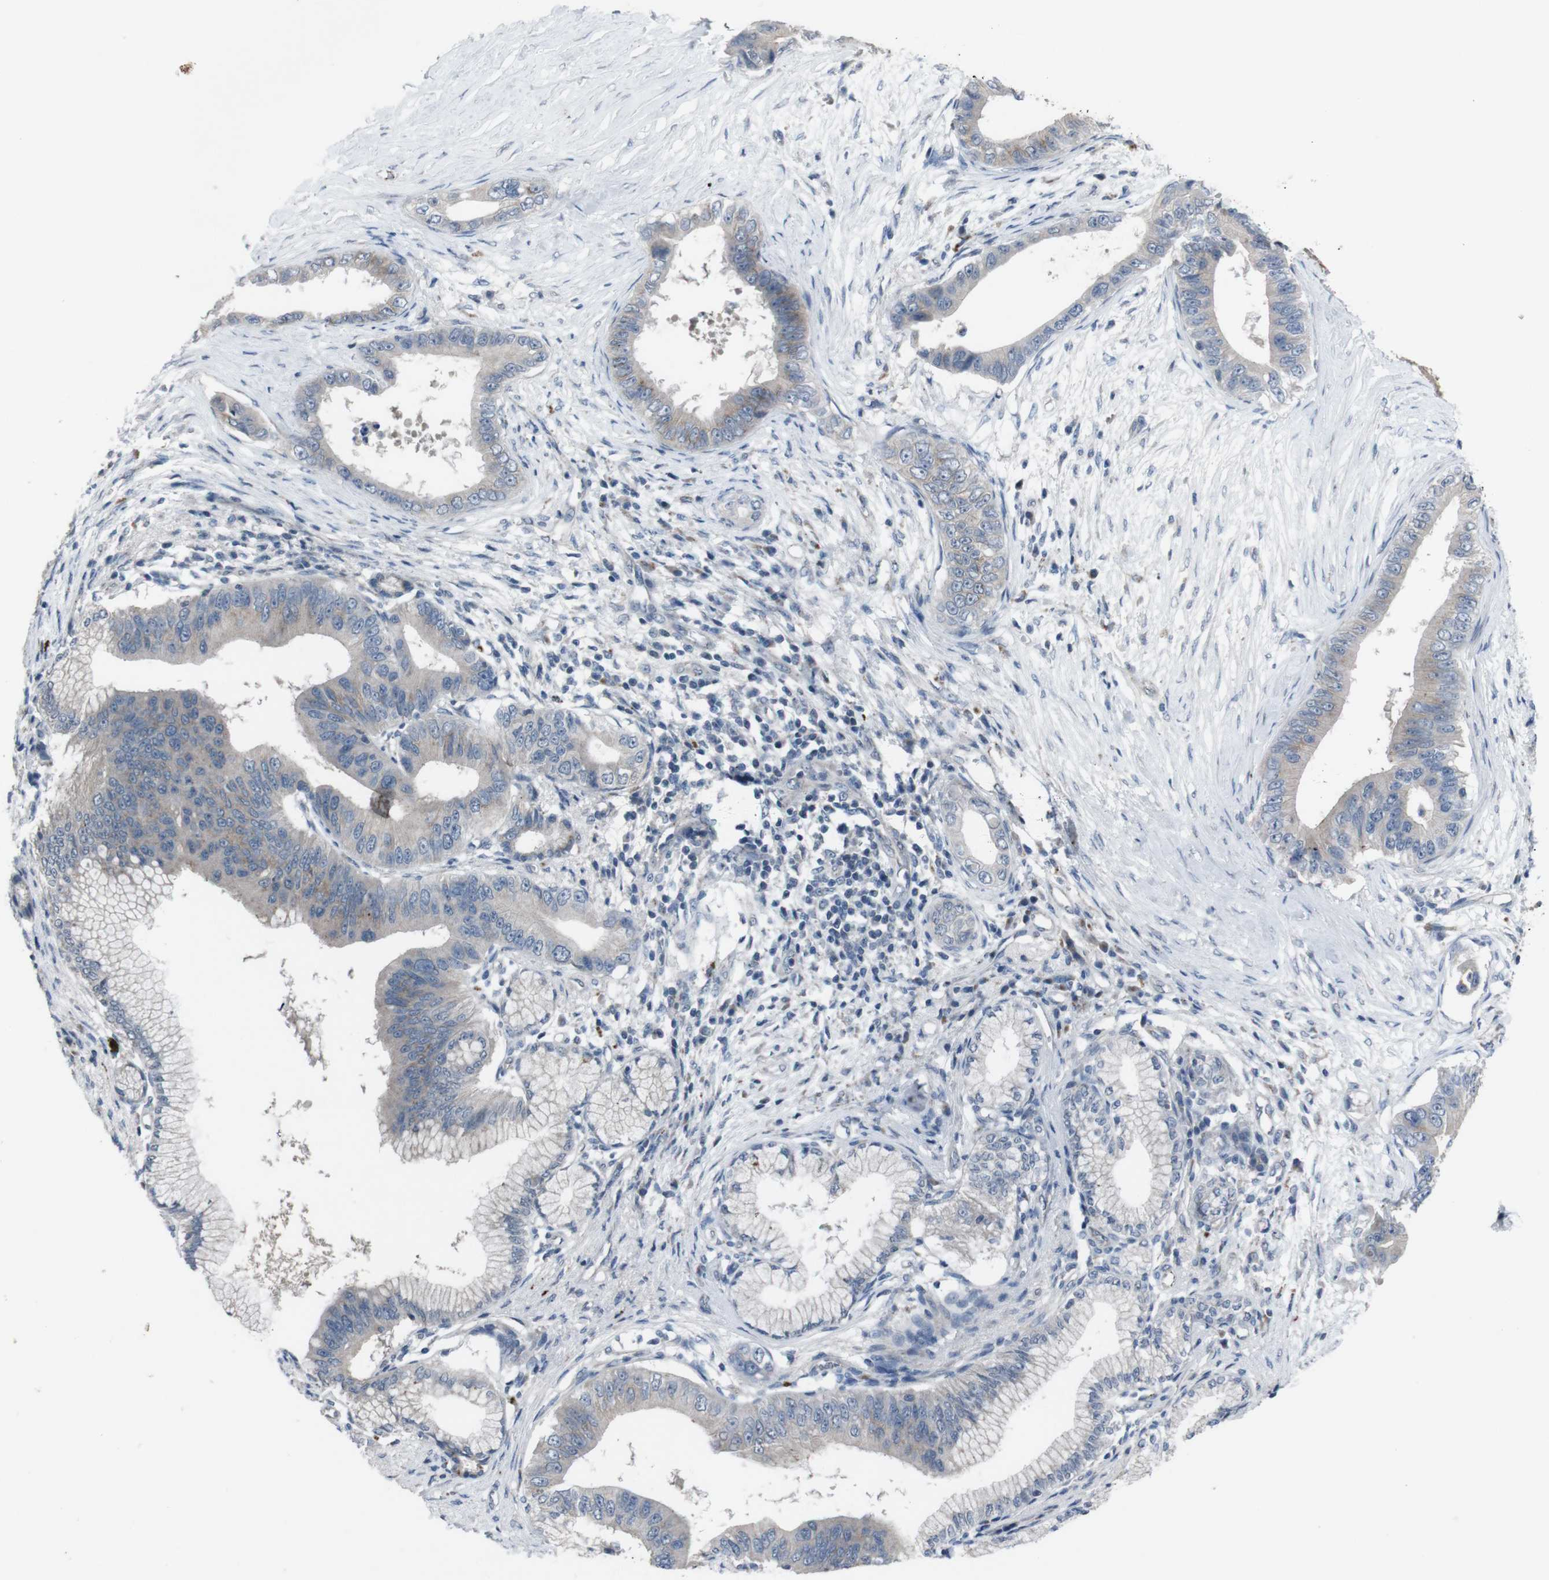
{"staining": {"intensity": "weak", "quantity": ">75%", "location": "cytoplasmic/membranous"}, "tissue": "pancreatic cancer", "cell_type": "Tumor cells", "image_type": "cancer", "snomed": [{"axis": "morphology", "description": "Adenocarcinoma, NOS"}, {"axis": "topography", "description": "Pancreas"}], "caption": "IHC of human pancreatic cancer (adenocarcinoma) reveals low levels of weak cytoplasmic/membranous staining in approximately >75% of tumor cells.", "gene": "EFNA5", "patient": {"sex": "male", "age": 77}}